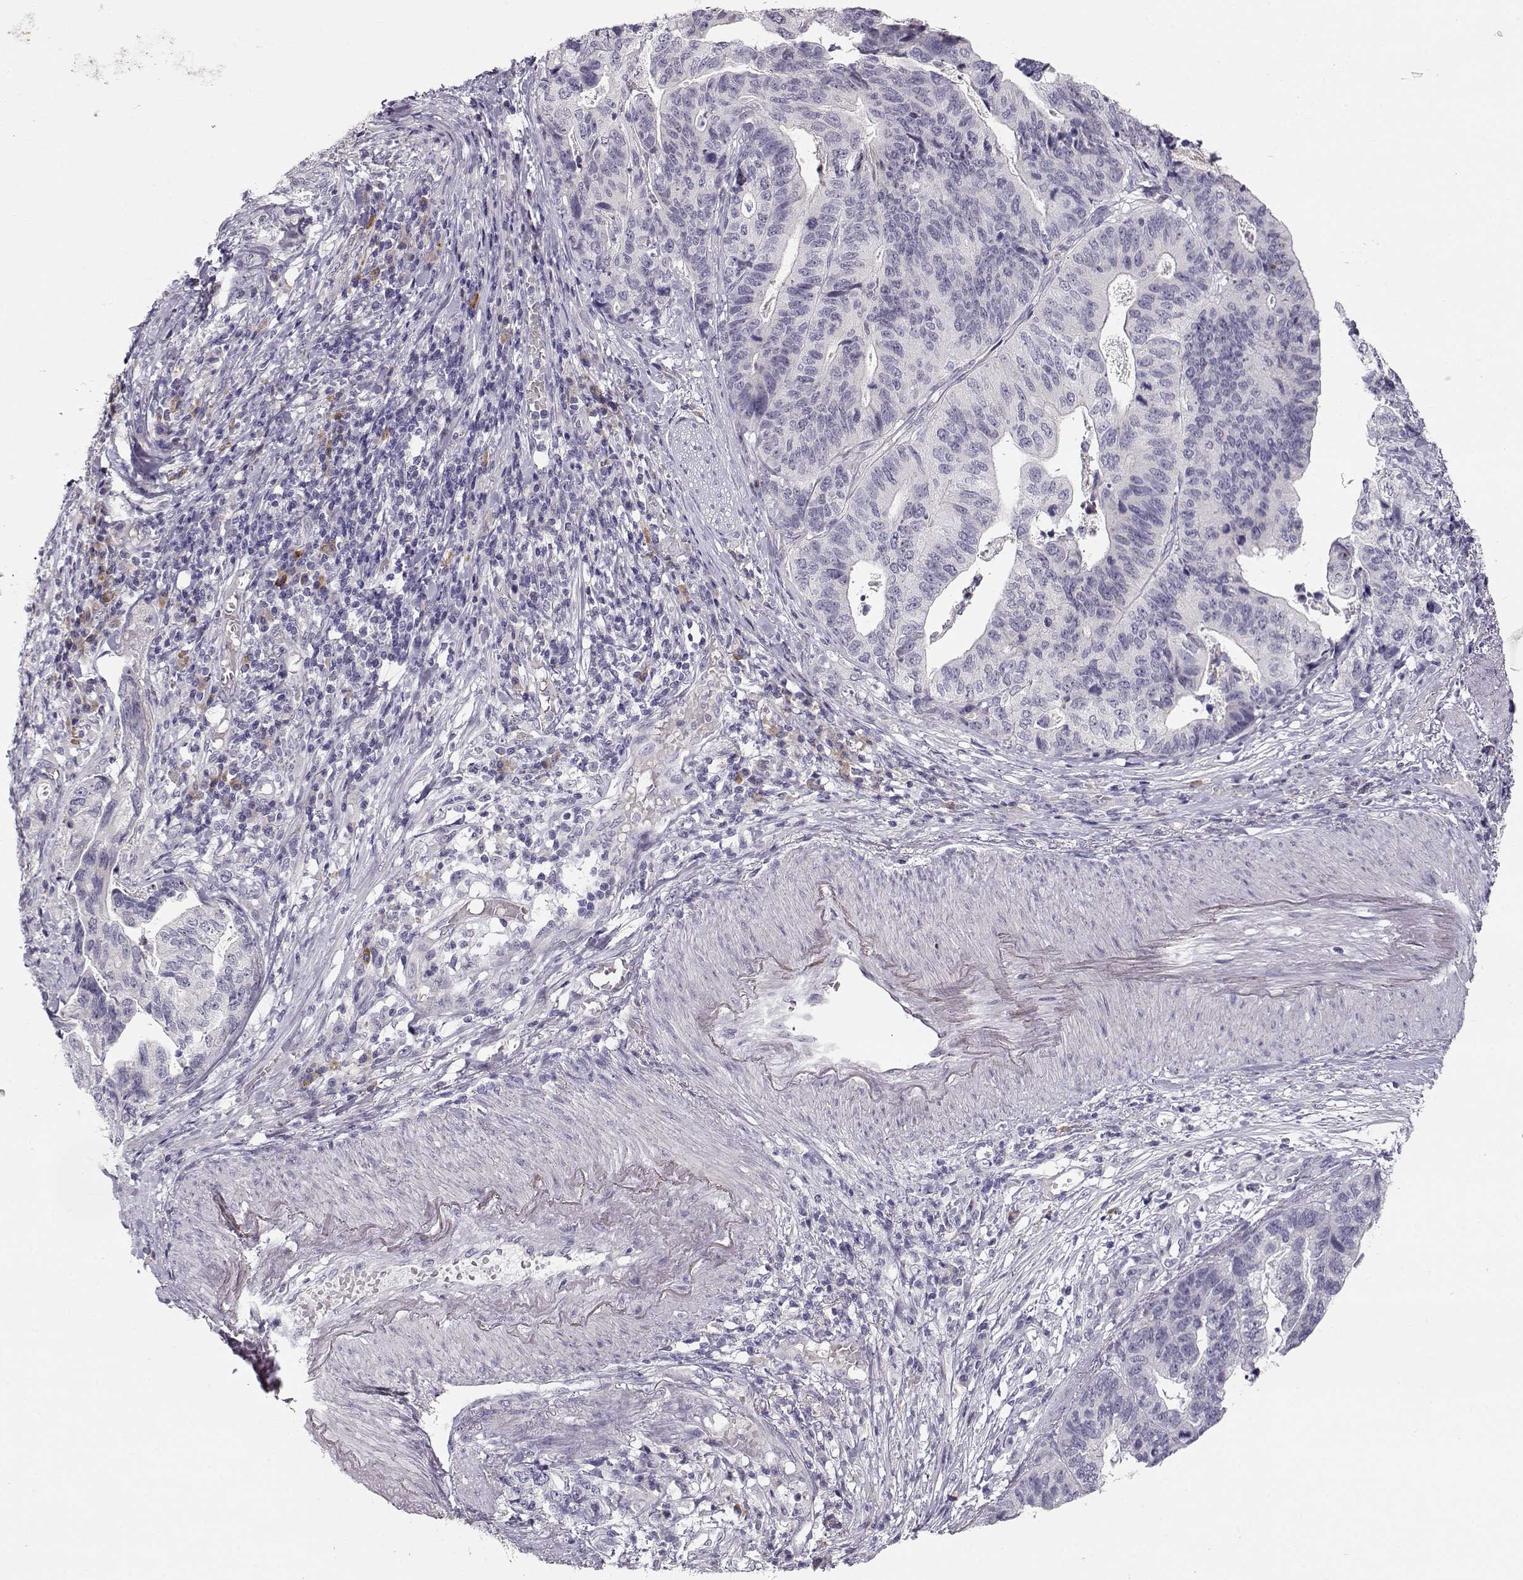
{"staining": {"intensity": "negative", "quantity": "none", "location": "none"}, "tissue": "stomach cancer", "cell_type": "Tumor cells", "image_type": "cancer", "snomed": [{"axis": "morphology", "description": "Adenocarcinoma, NOS"}, {"axis": "topography", "description": "Stomach, upper"}], "caption": "Tumor cells show no significant protein positivity in stomach cancer (adenocarcinoma).", "gene": "TTC26", "patient": {"sex": "female", "age": 67}}